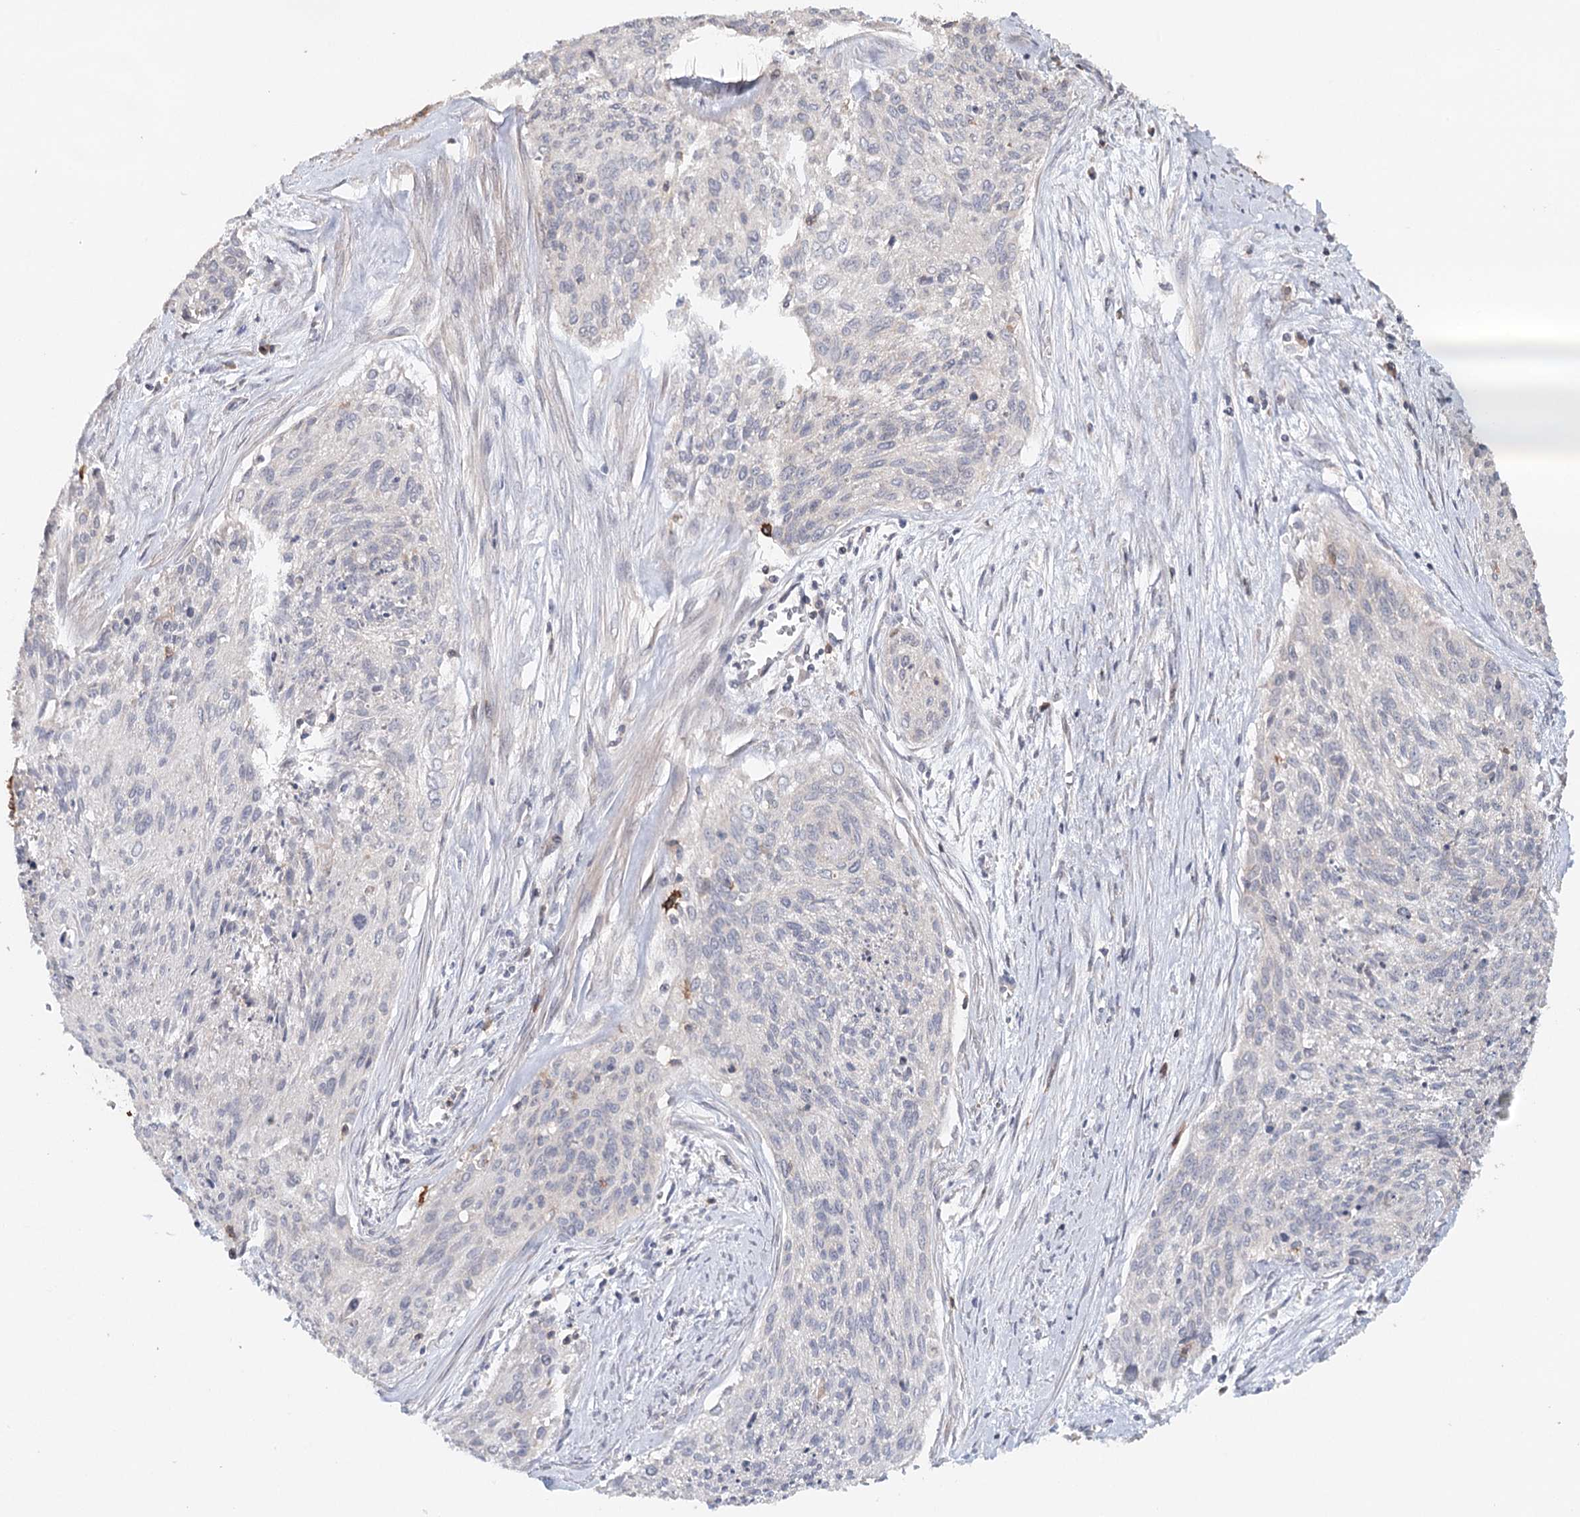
{"staining": {"intensity": "negative", "quantity": "none", "location": "none"}, "tissue": "cervical cancer", "cell_type": "Tumor cells", "image_type": "cancer", "snomed": [{"axis": "morphology", "description": "Squamous cell carcinoma, NOS"}, {"axis": "topography", "description": "Cervix"}], "caption": "A high-resolution image shows immunohistochemistry staining of squamous cell carcinoma (cervical), which demonstrates no significant expression in tumor cells.", "gene": "ICOS", "patient": {"sex": "female", "age": 55}}